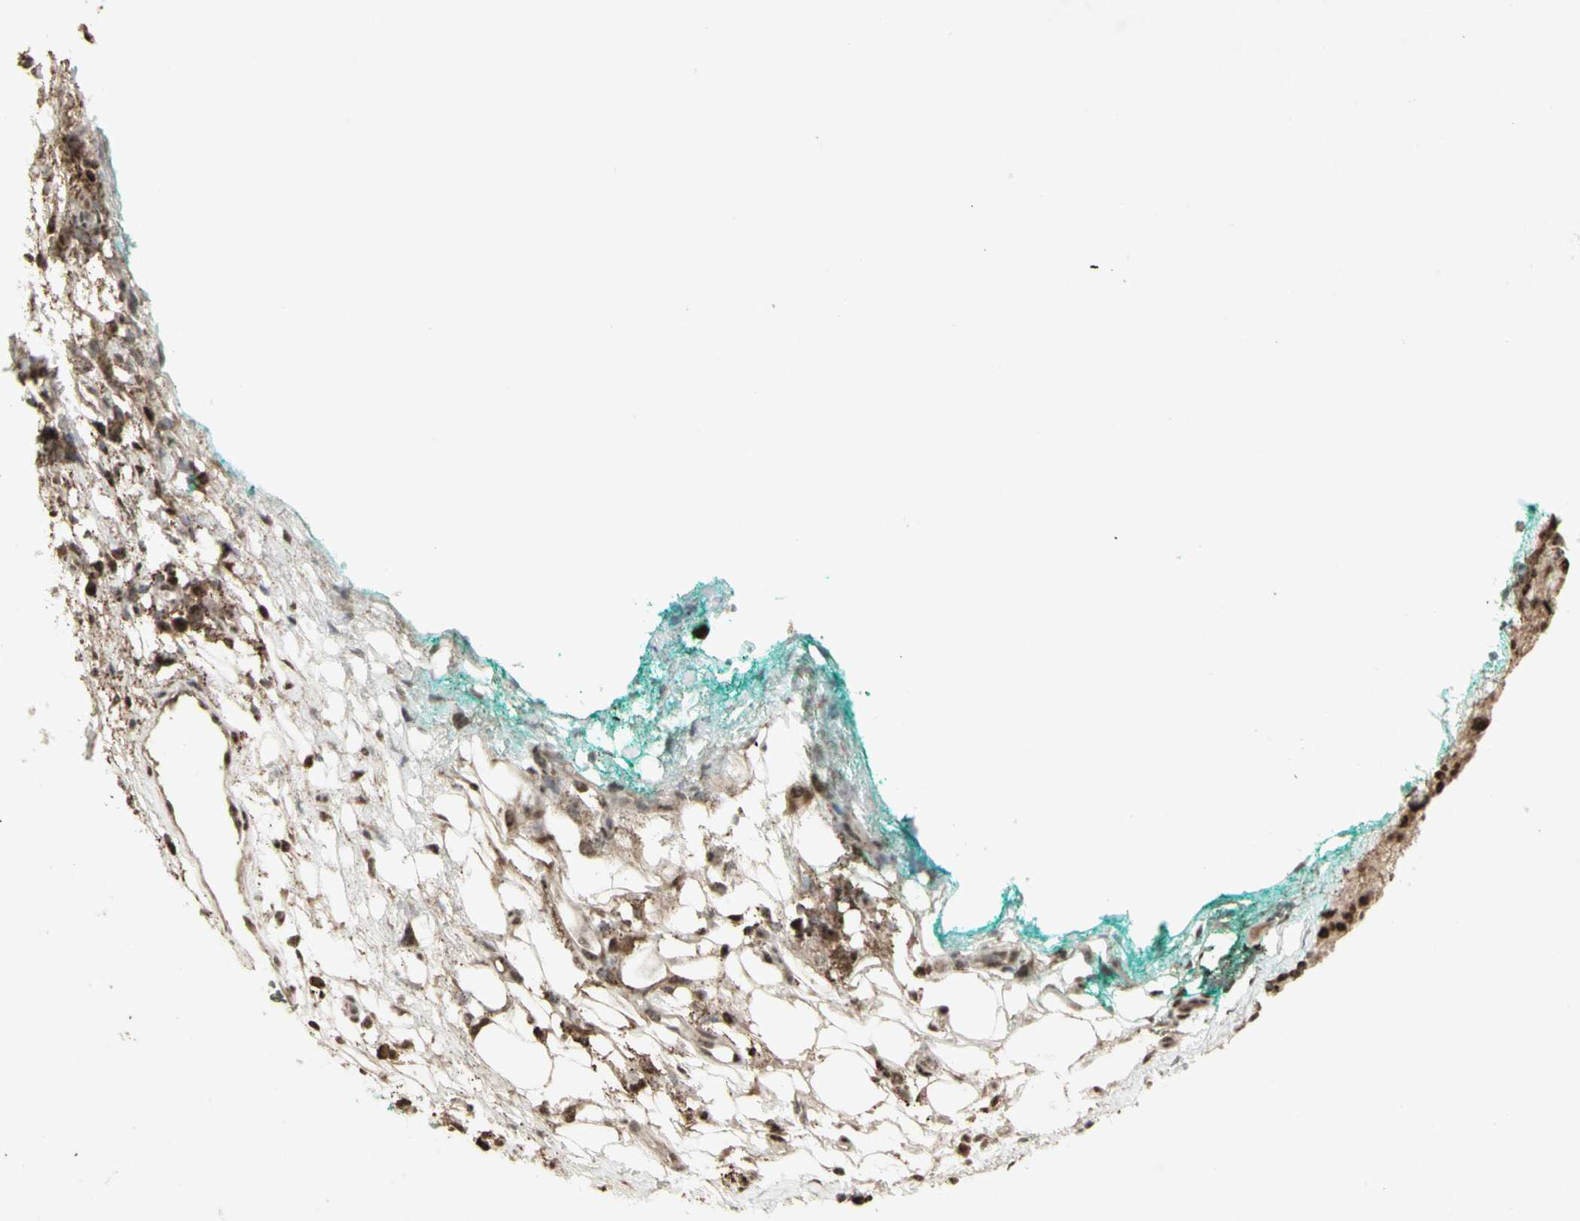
{"staining": {"intensity": "strong", "quantity": ">75%", "location": "cytoplasmic/membranous,nuclear"}, "tissue": "melanoma", "cell_type": "Tumor cells", "image_type": "cancer", "snomed": [{"axis": "morphology", "description": "Necrosis, NOS"}, {"axis": "morphology", "description": "Malignant melanoma, NOS"}, {"axis": "topography", "description": "Skin"}], "caption": "Immunohistochemical staining of malignant melanoma reveals high levels of strong cytoplasmic/membranous and nuclear protein positivity in about >75% of tumor cells.", "gene": "CCNT1", "patient": {"sex": "female", "age": 87}}